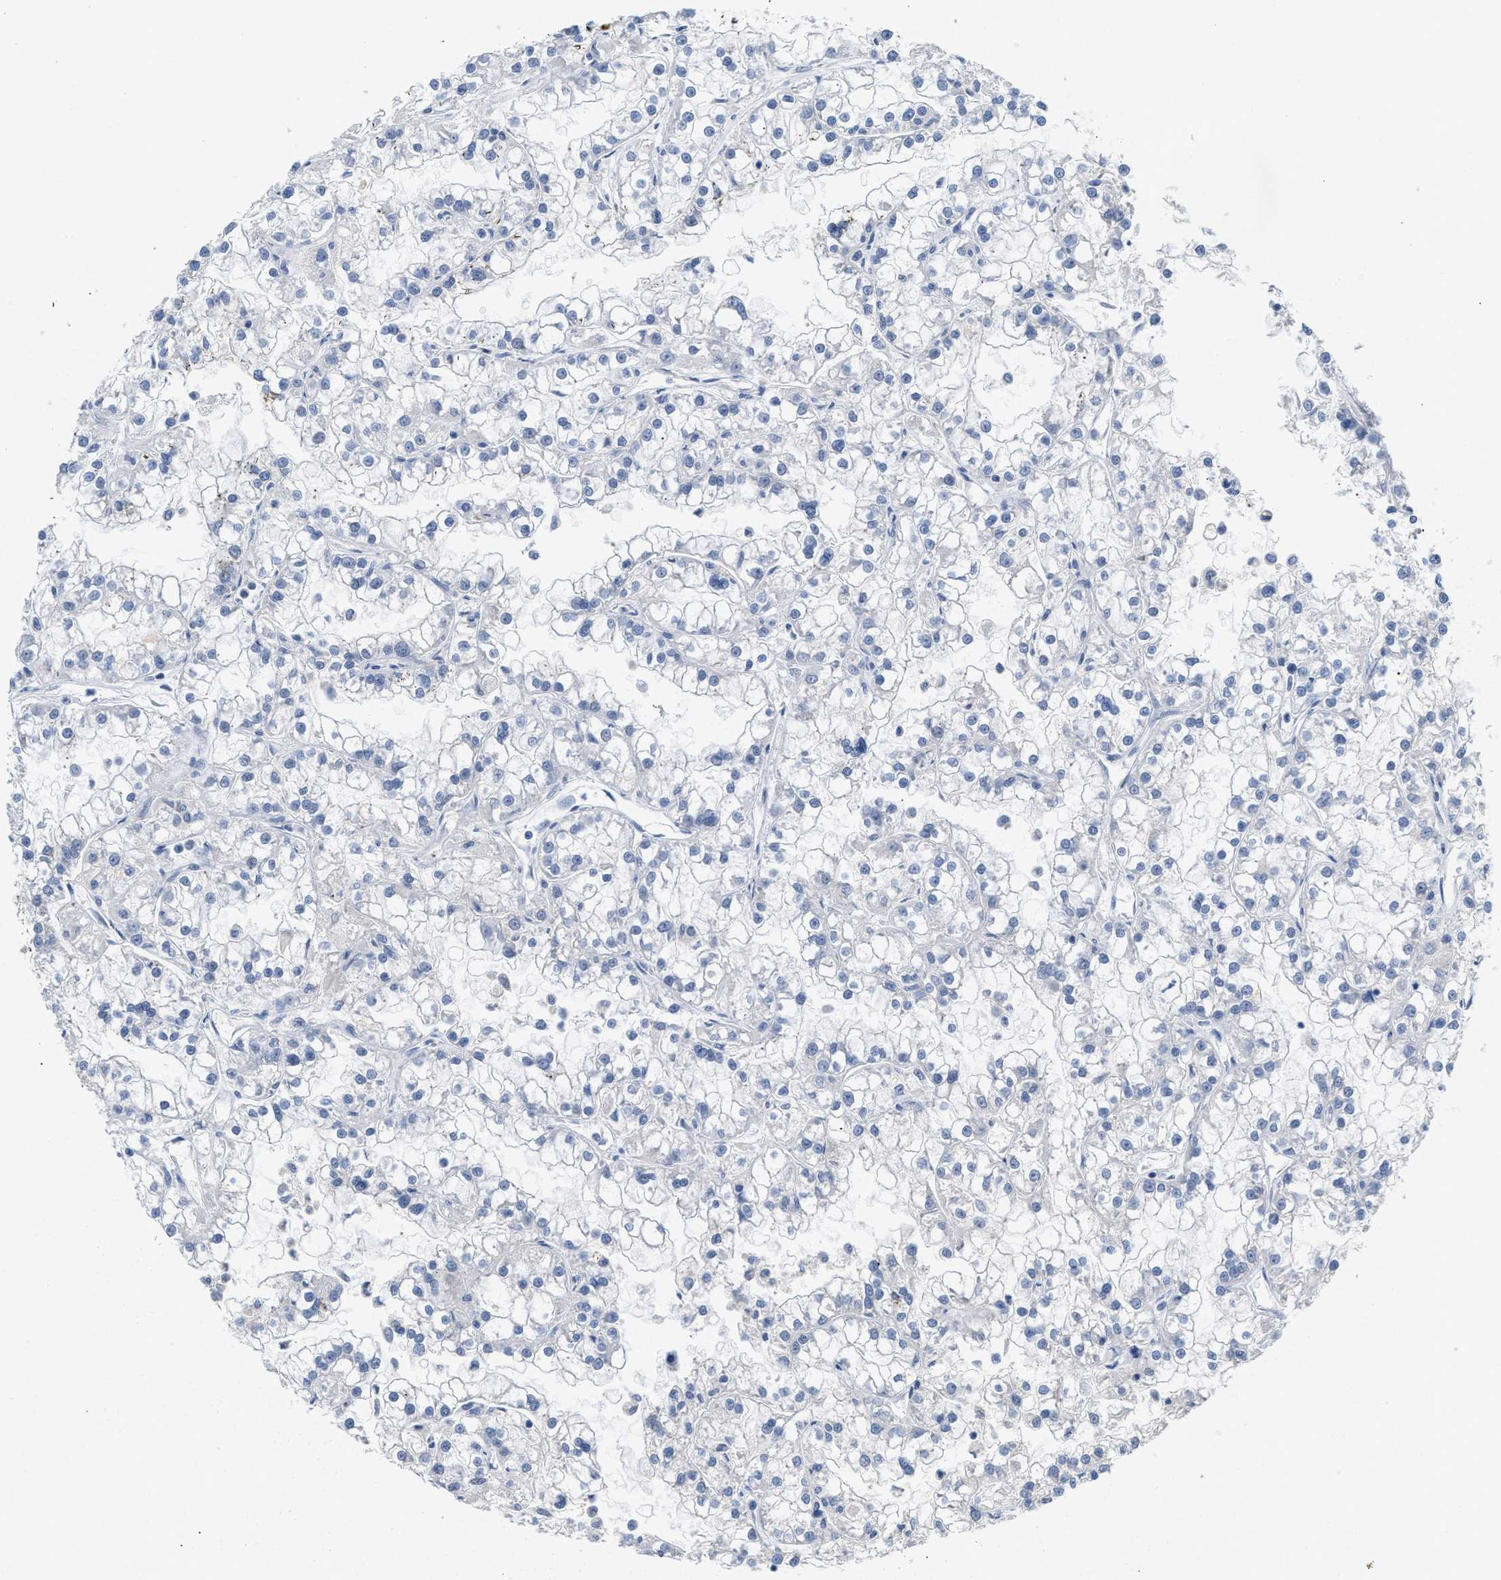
{"staining": {"intensity": "negative", "quantity": "none", "location": "none"}, "tissue": "renal cancer", "cell_type": "Tumor cells", "image_type": "cancer", "snomed": [{"axis": "morphology", "description": "Adenocarcinoma, NOS"}, {"axis": "topography", "description": "Kidney"}], "caption": "Tumor cells show no significant protein positivity in adenocarcinoma (renal).", "gene": "GGNBP2", "patient": {"sex": "female", "age": 52}}